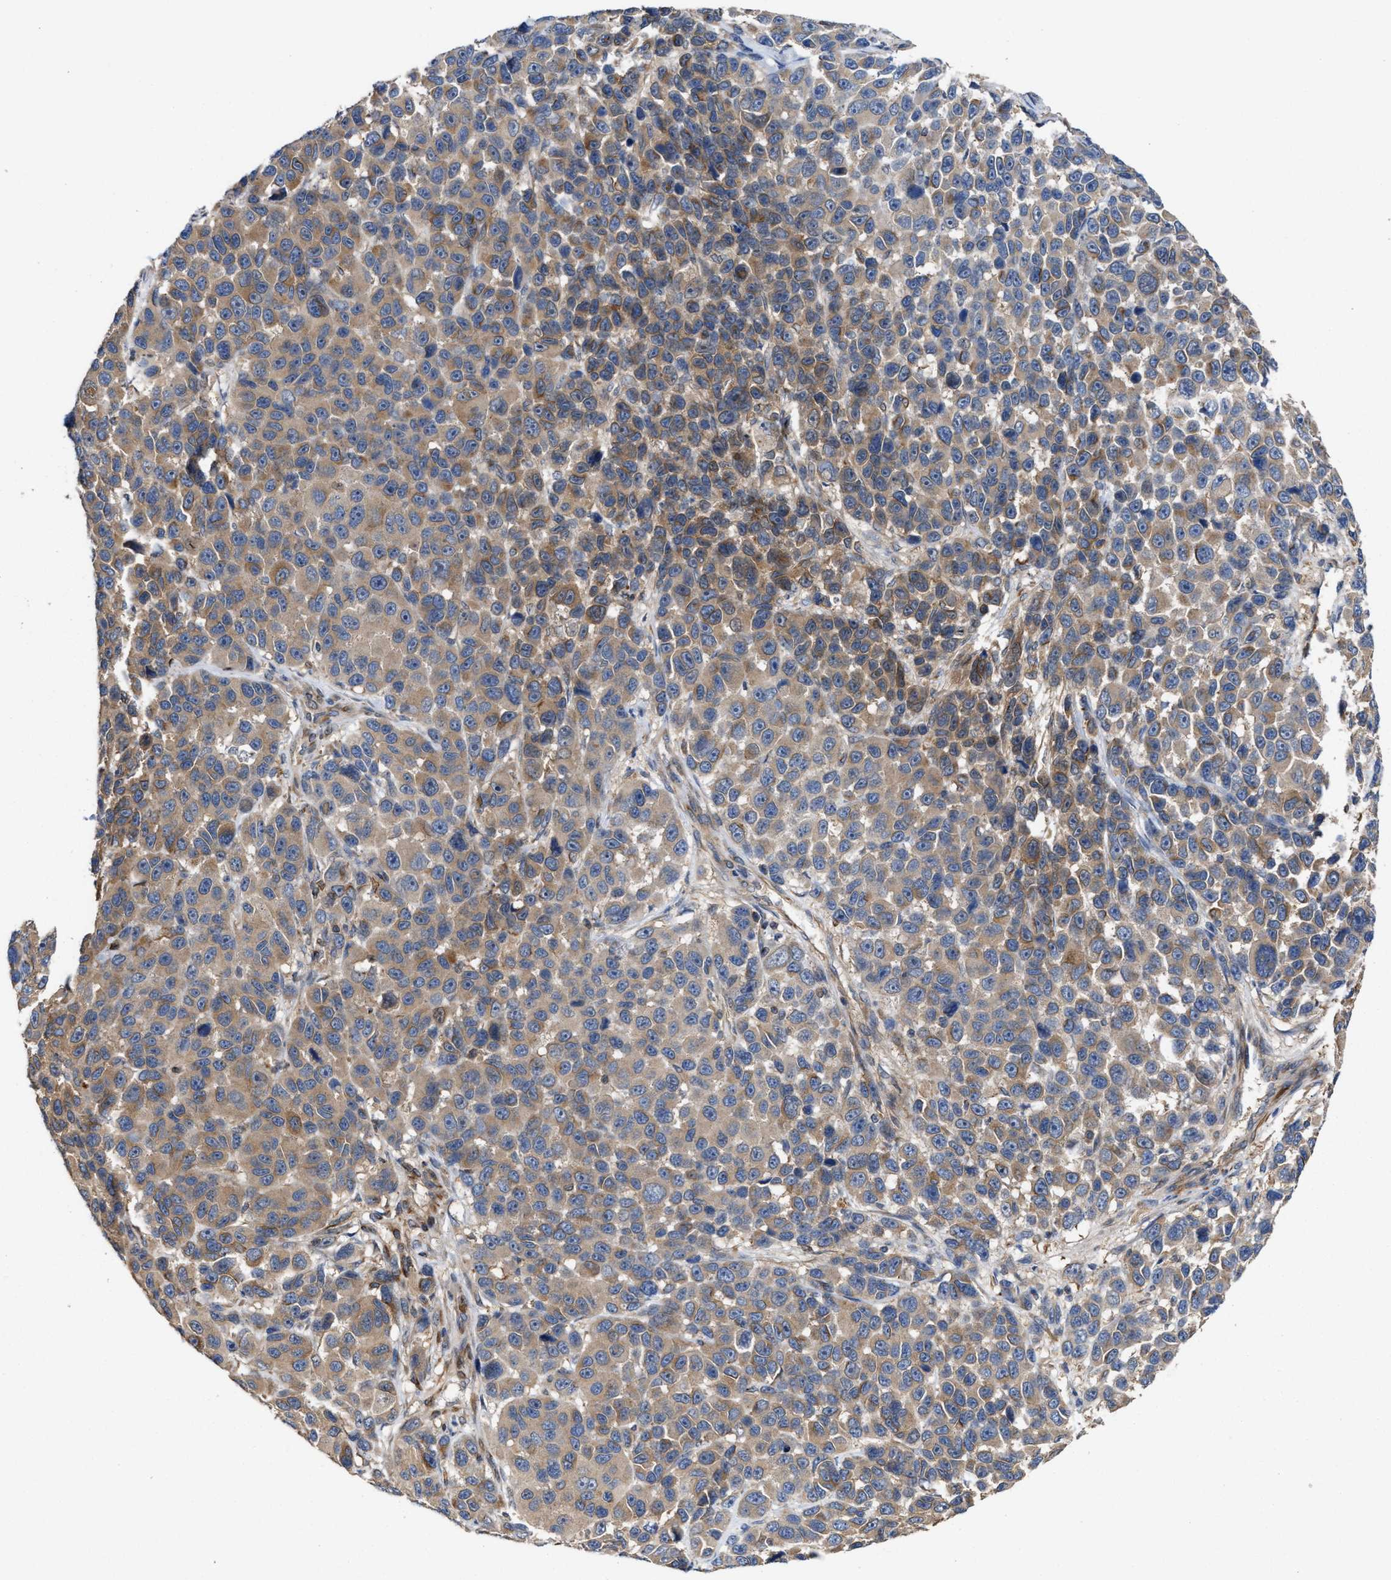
{"staining": {"intensity": "weak", "quantity": ">75%", "location": "cytoplasmic/membranous"}, "tissue": "melanoma", "cell_type": "Tumor cells", "image_type": "cancer", "snomed": [{"axis": "morphology", "description": "Malignant melanoma, NOS"}, {"axis": "topography", "description": "Skin"}], "caption": "IHC micrograph of human melanoma stained for a protein (brown), which reveals low levels of weak cytoplasmic/membranous staining in approximately >75% of tumor cells.", "gene": "BBLN", "patient": {"sex": "male", "age": 53}}